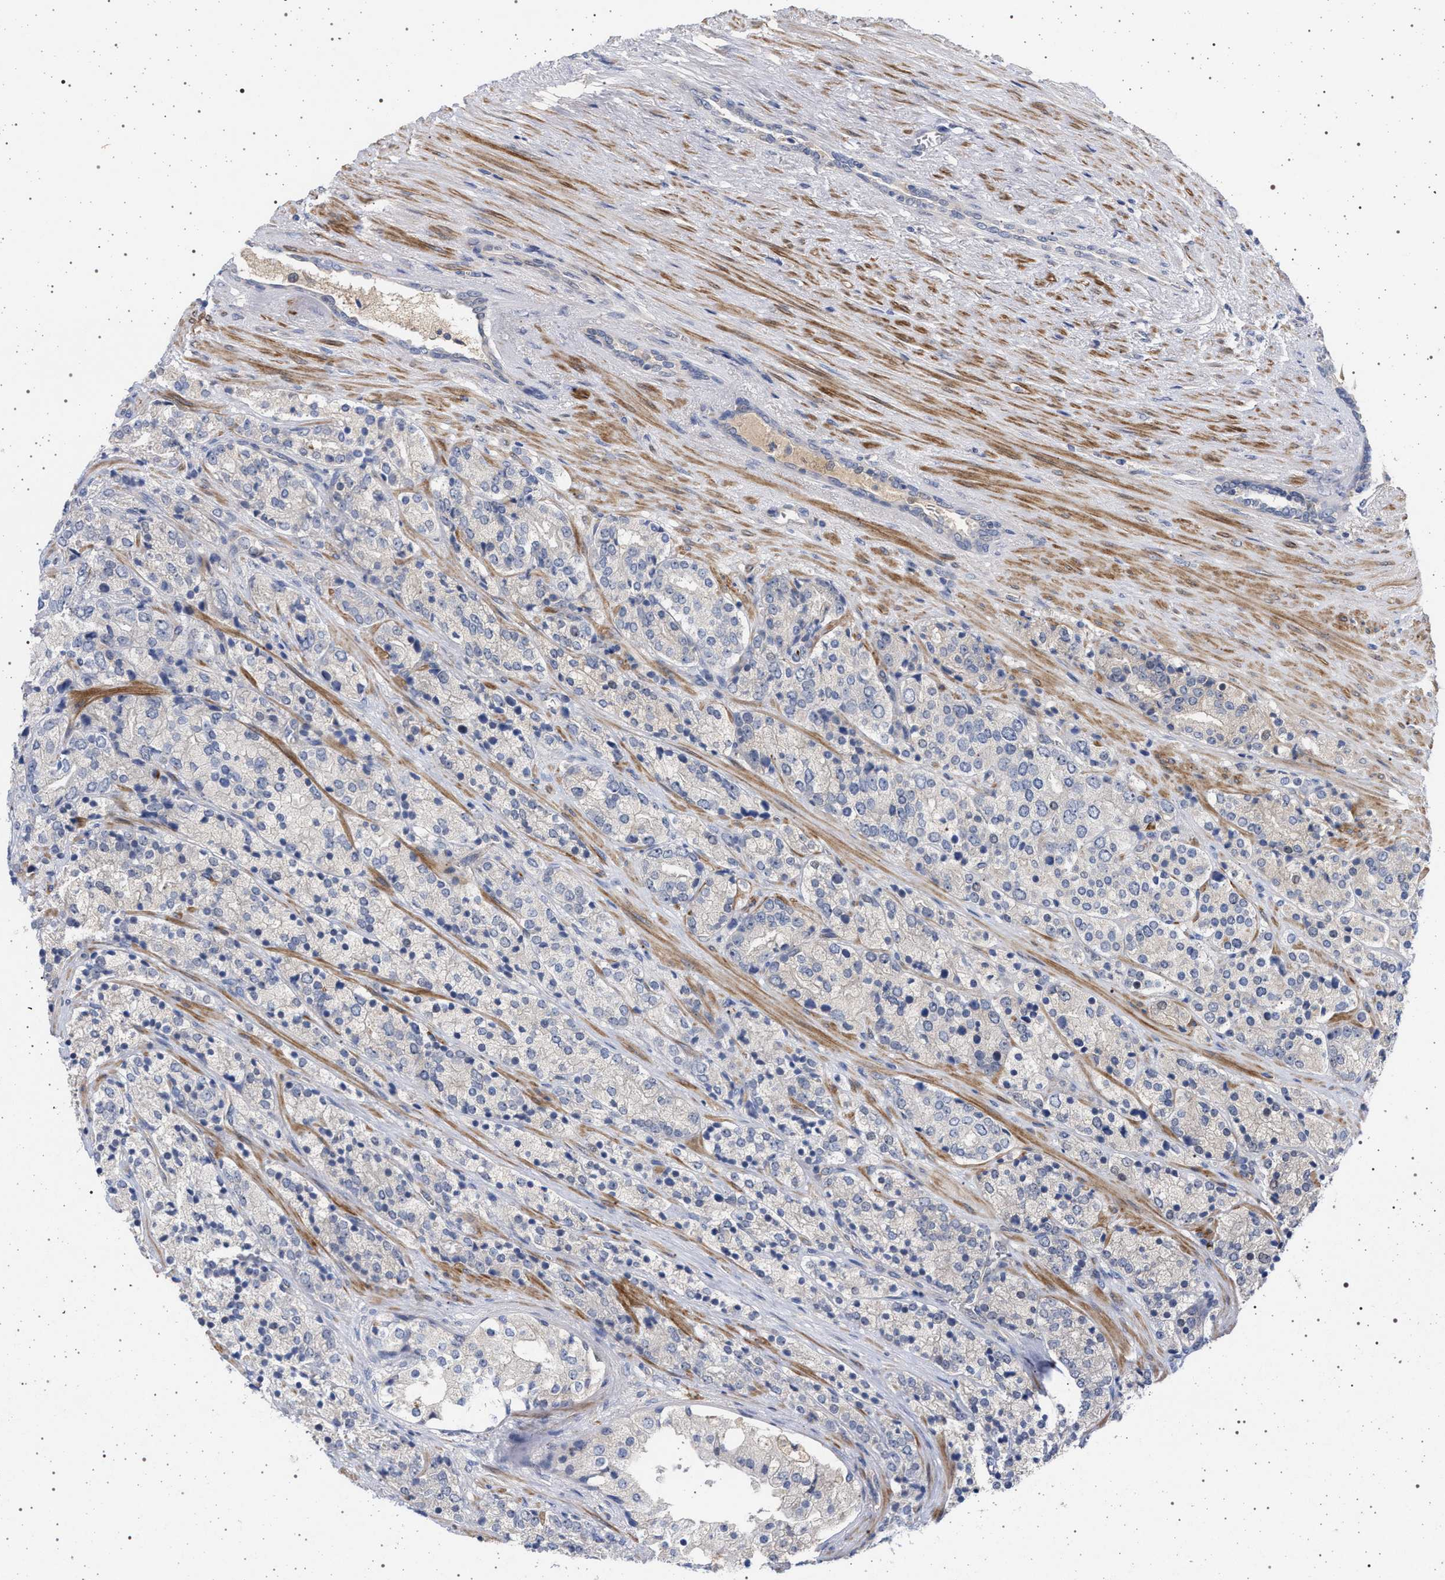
{"staining": {"intensity": "negative", "quantity": "none", "location": "none"}, "tissue": "prostate cancer", "cell_type": "Tumor cells", "image_type": "cancer", "snomed": [{"axis": "morphology", "description": "Adenocarcinoma, High grade"}, {"axis": "topography", "description": "Prostate"}], "caption": "IHC micrograph of neoplastic tissue: prostate cancer (adenocarcinoma (high-grade)) stained with DAB (3,3'-diaminobenzidine) demonstrates no significant protein expression in tumor cells.", "gene": "RBM48", "patient": {"sex": "male", "age": 71}}